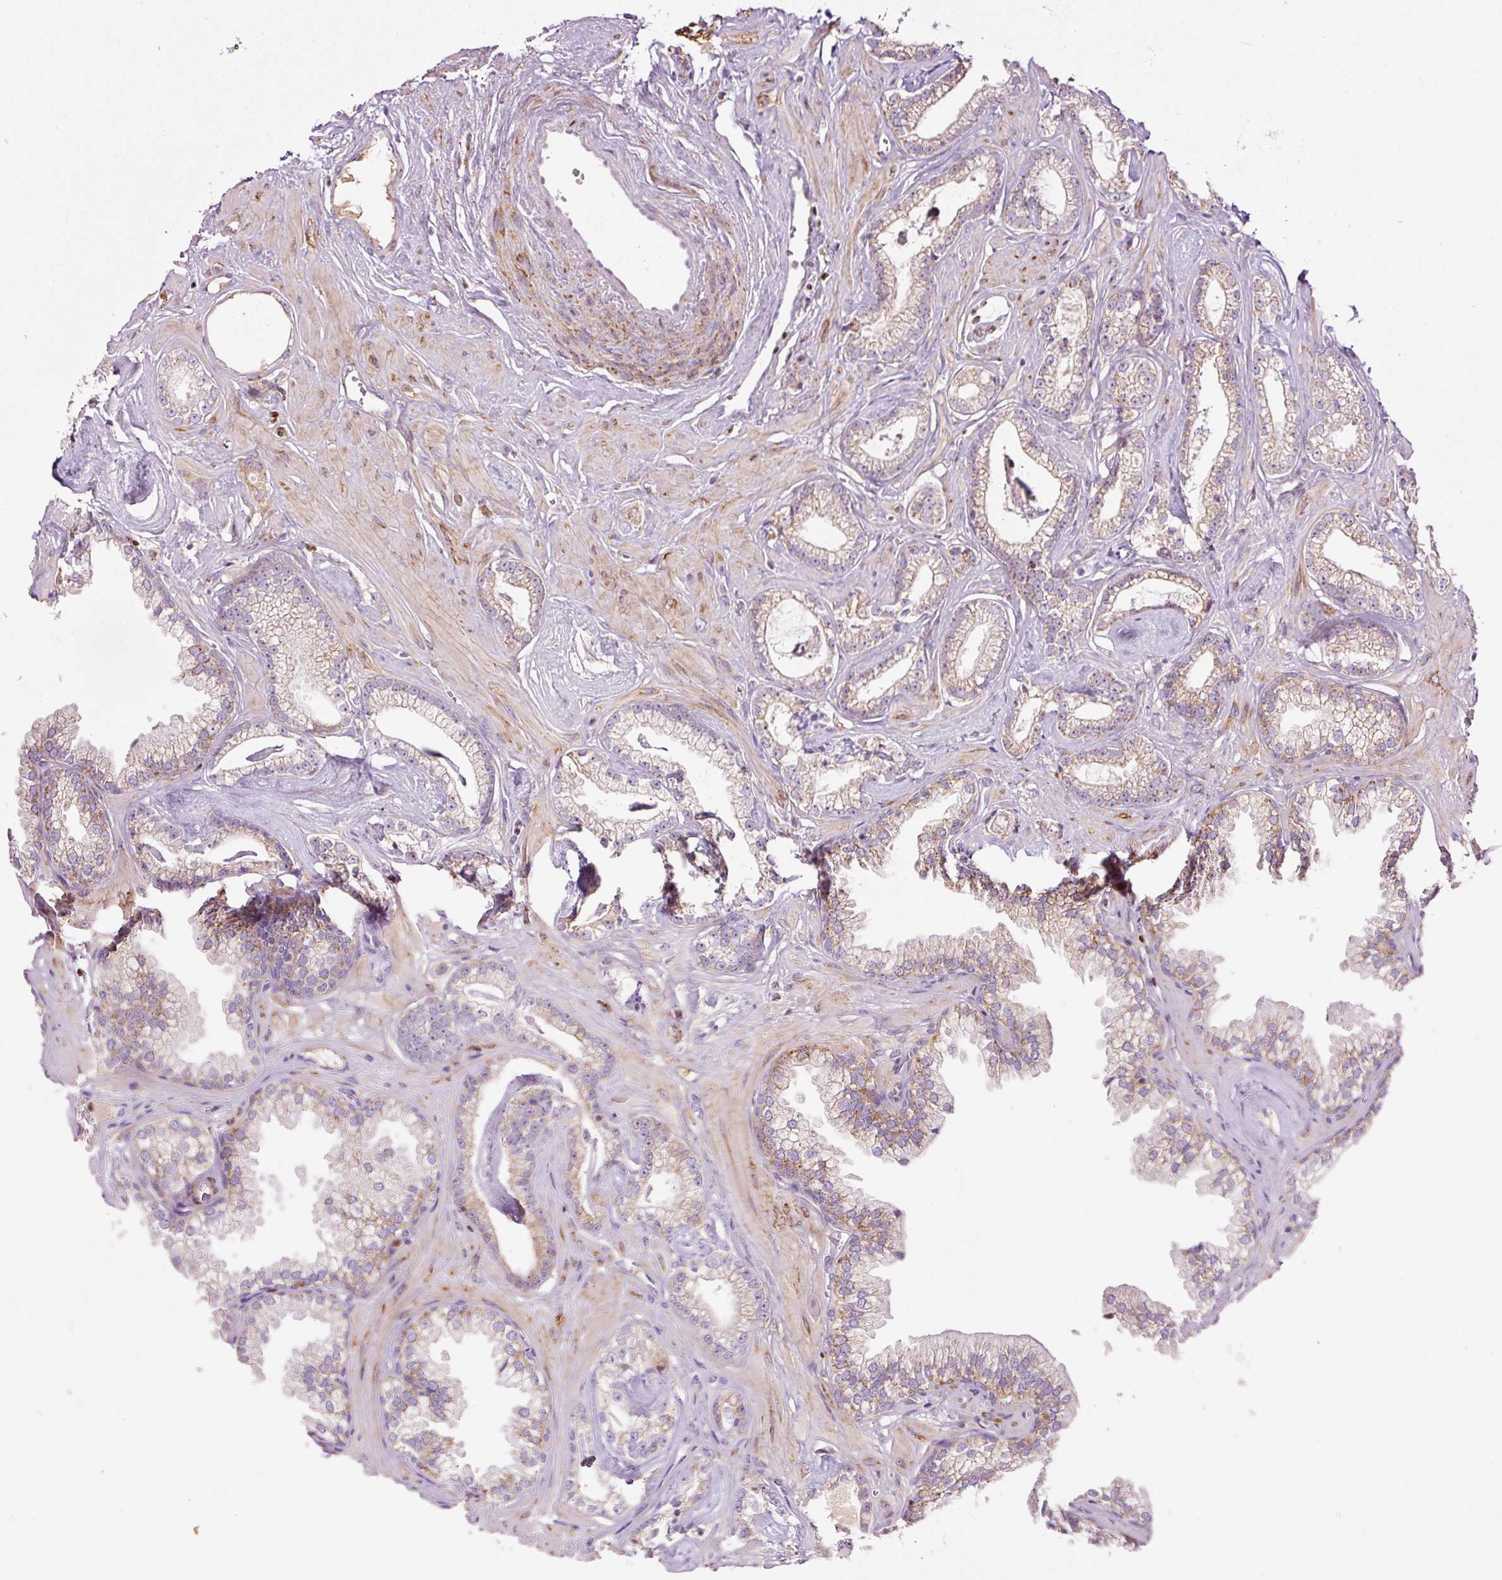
{"staining": {"intensity": "weak", "quantity": ">75%", "location": "cytoplasmic/membranous"}, "tissue": "prostate cancer", "cell_type": "Tumor cells", "image_type": "cancer", "snomed": [{"axis": "morphology", "description": "Adenocarcinoma, Low grade"}, {"axis": "topography", "description": "Prostate"}], "caption": "The photomicrograph demonstrates staining of prostate cancer, revealing weak cytoplasmic/membranous protein expression (brown color) within tumor cells. The protein is shown in brown color, while the nuclei are stained blue.", "gene": "TMEM8B", "patient": {"sex": "male", "age": 60}}